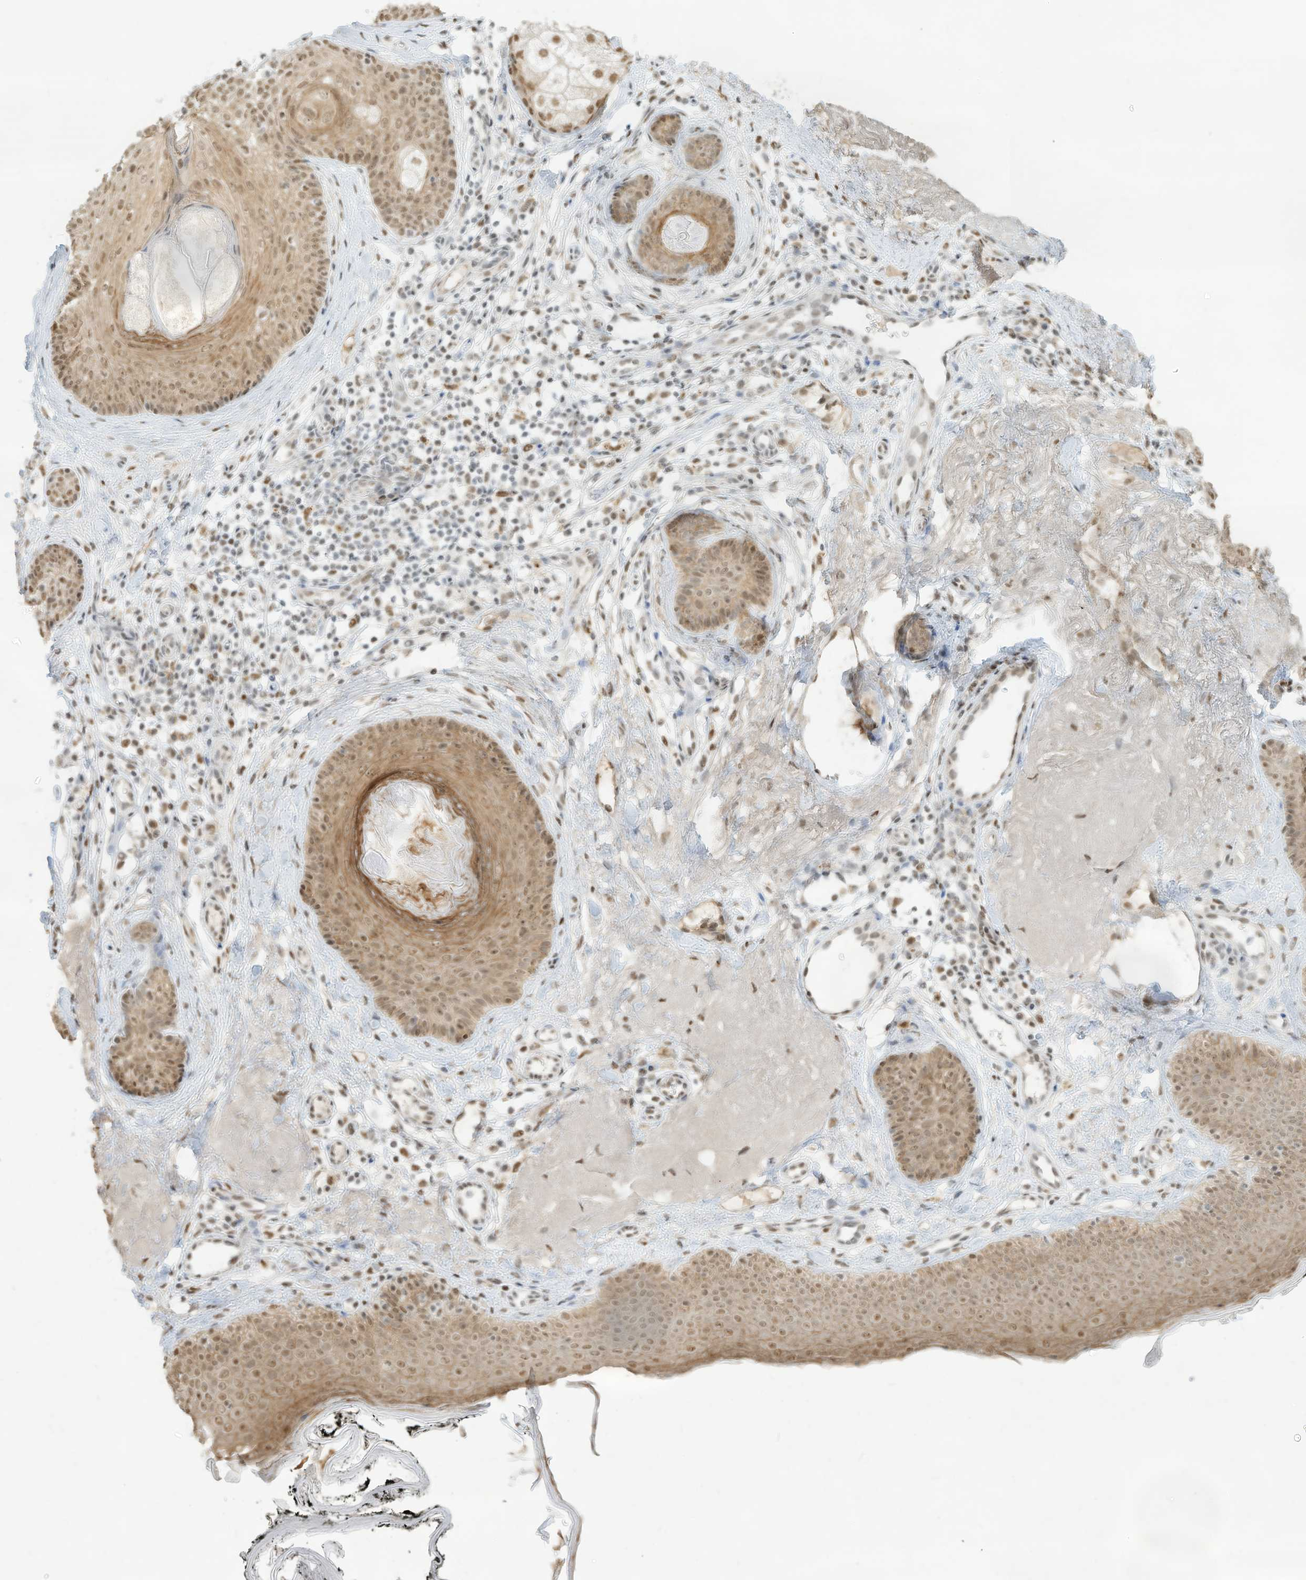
{"staining": {"intensity": "weak", "quantity": ">75%", "location": "cytoplasmic/membranous,nuclear"}, "tissue": "skin", "cell_type": "Fibroblasts", "image_type": "normal", "snomed": [{"axis": "morphology", "description": "Normal tissue, NOS"}, {"axis": "topography", "description": "Skin"}], "caption": "A low amount of weak cytoplasmic/membranous,nuclear staining is identified in approximately >75% of fibroblasts in normal skin.", "gene": "NHSL1", "patient": {"sex": "male", "age": 57}}